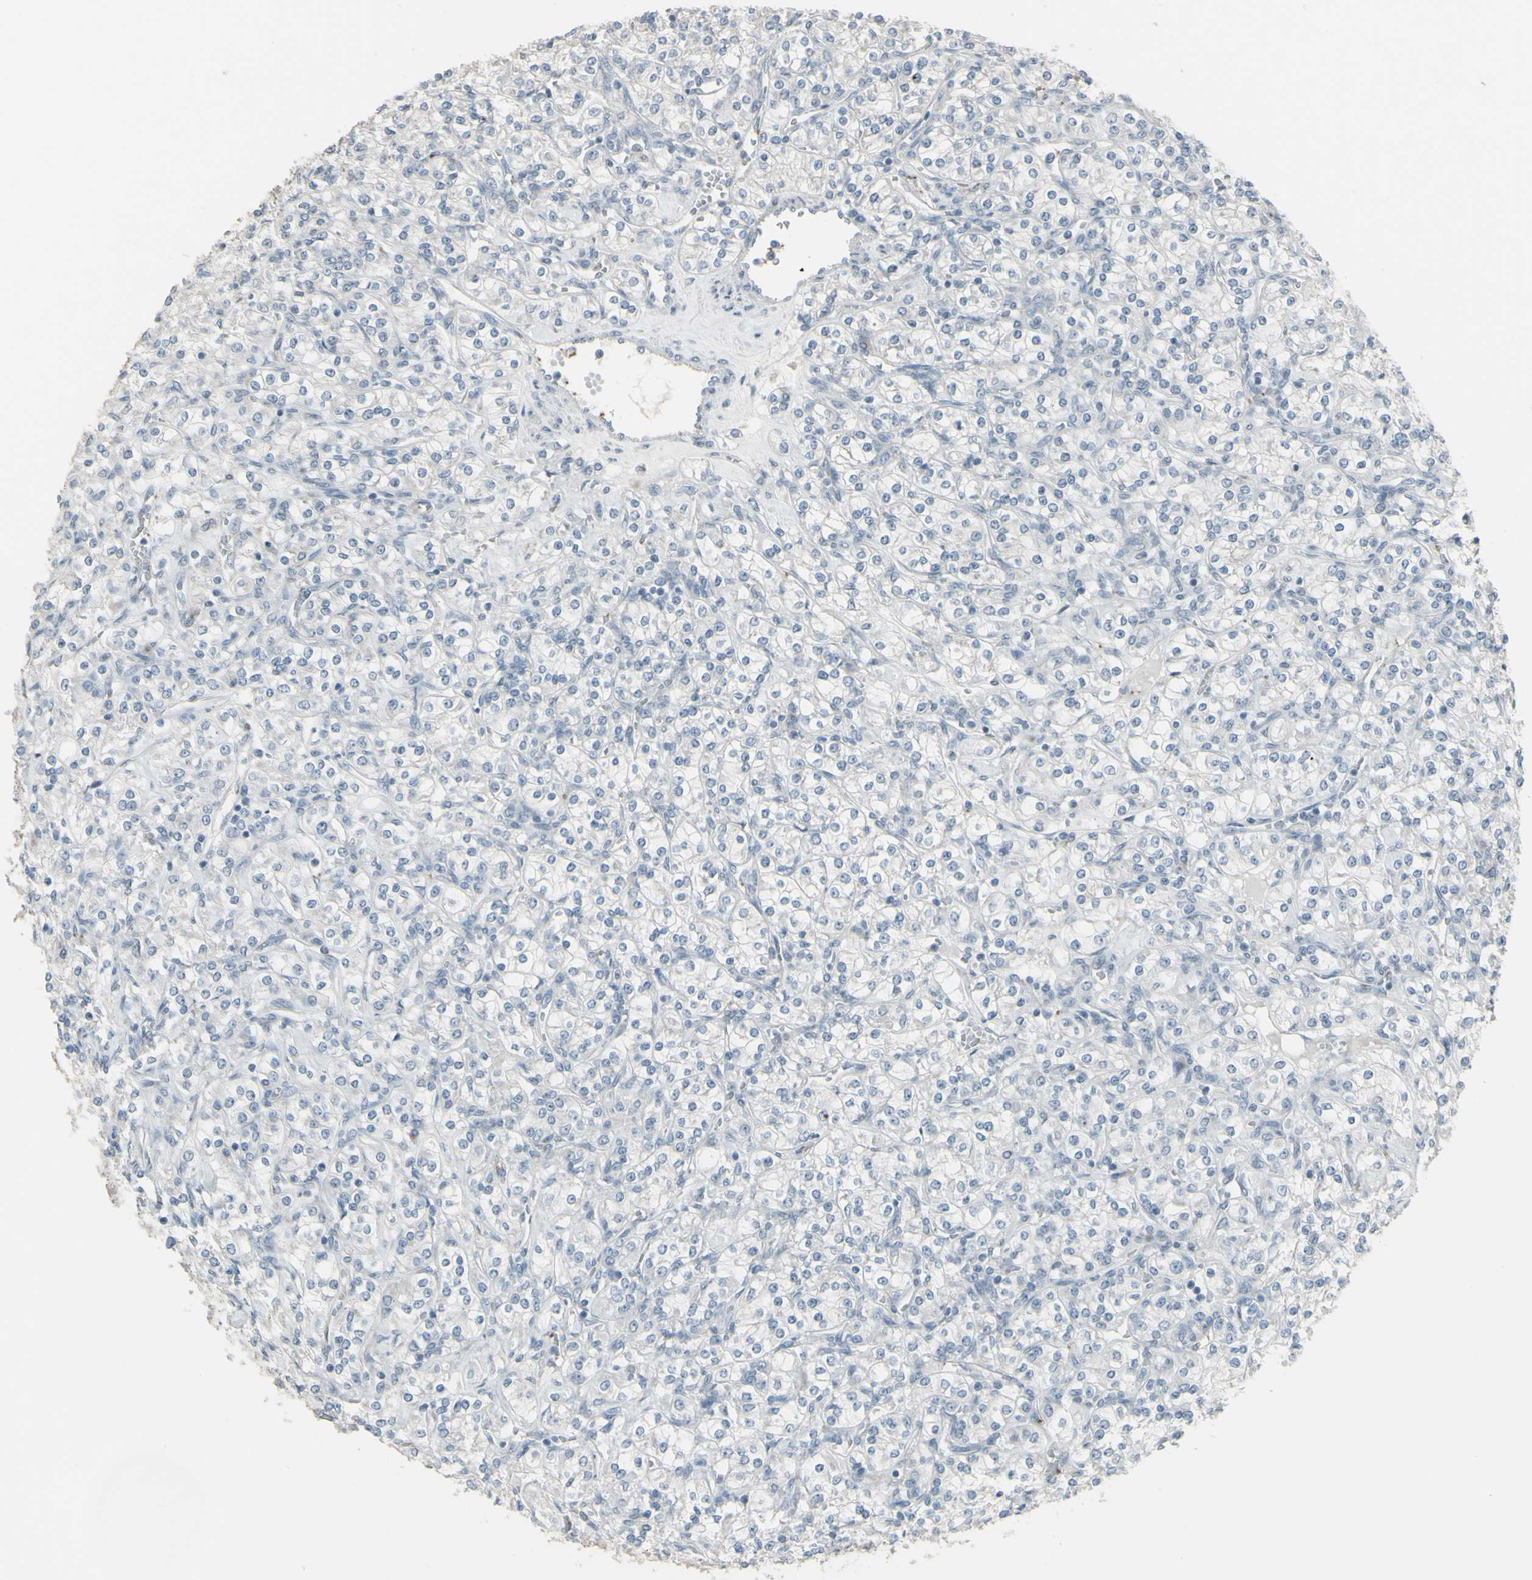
{"staining": {"intensity": "negative", "quantity": "none", "location": "none"}, "tissue": "renal cancer", "cell_type": "Tumor cells", "image_type": "cancer", "snomed": [{"axis": "morphology", "description": "Adenocarcinoma, NOS"}, {"axis": "topography", "description": "Kidney"}], "caption": "Immunohistochemistry photomicrograph of human renal cancer (adenocarcinoma) stained for a protein (brown), which demonstrates no expression in tumor cells. (Brightfield microscopy of DAB IHC at high magnification).", "gene": "CD79B", "patient": {"sex": "male", "age": 77}}